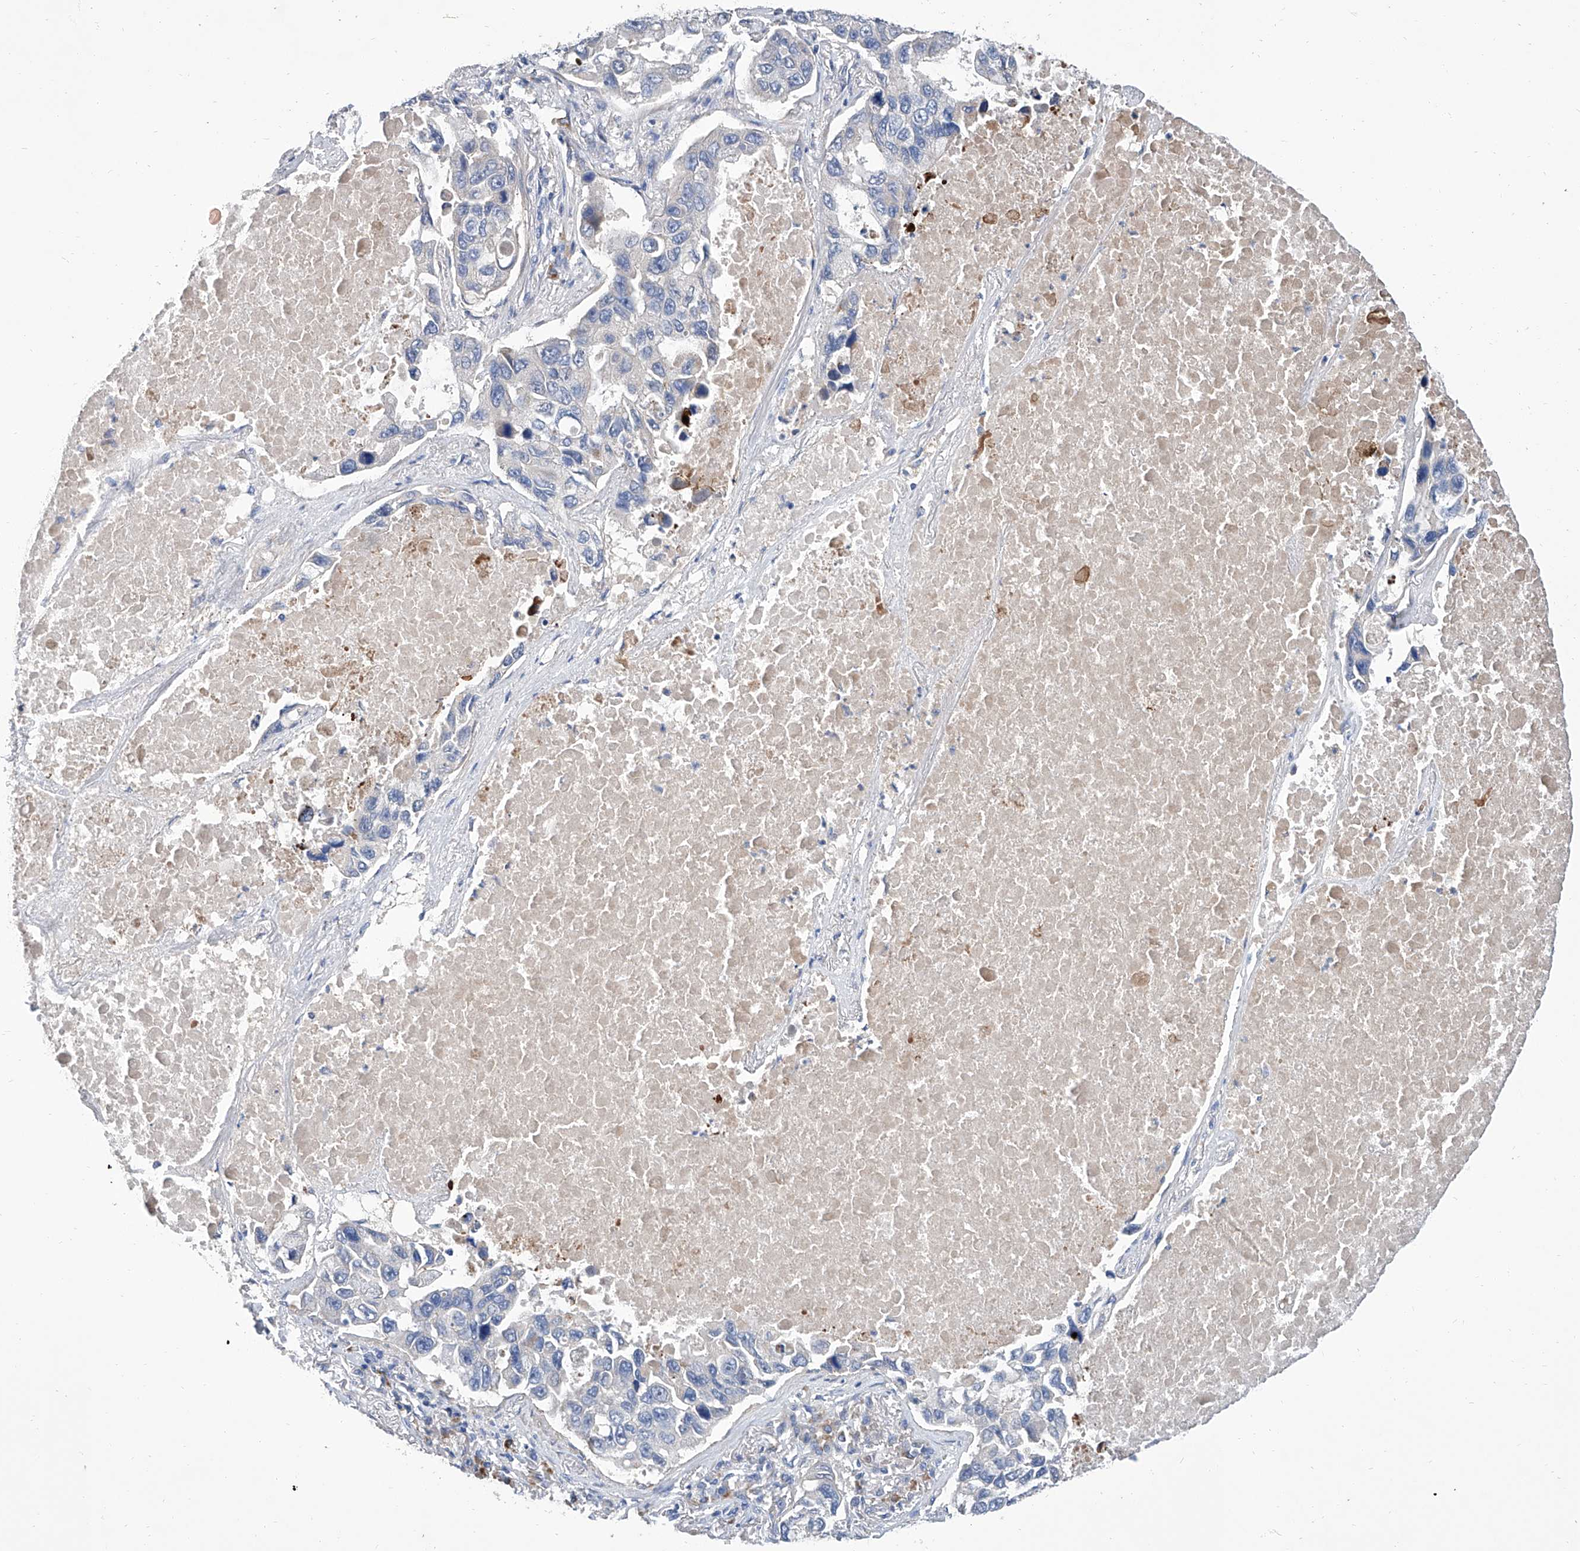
{"staining": {"intensity": "negative", "quantity": "none", "location": "none"}, "tissue": "lung cancer", "cell_type": "Tumor cells", "image_type": "cancer", "snomed": [{"axis": "morphology", "description": "Adenocarcinoma, NOS"}, {"axis": "topography", "description": "Lung"}], "caption": "Tumor cells show no significant expression in lung cancer.", "gene": "GPT", "patient": {"sex": "male", "age": 64}}